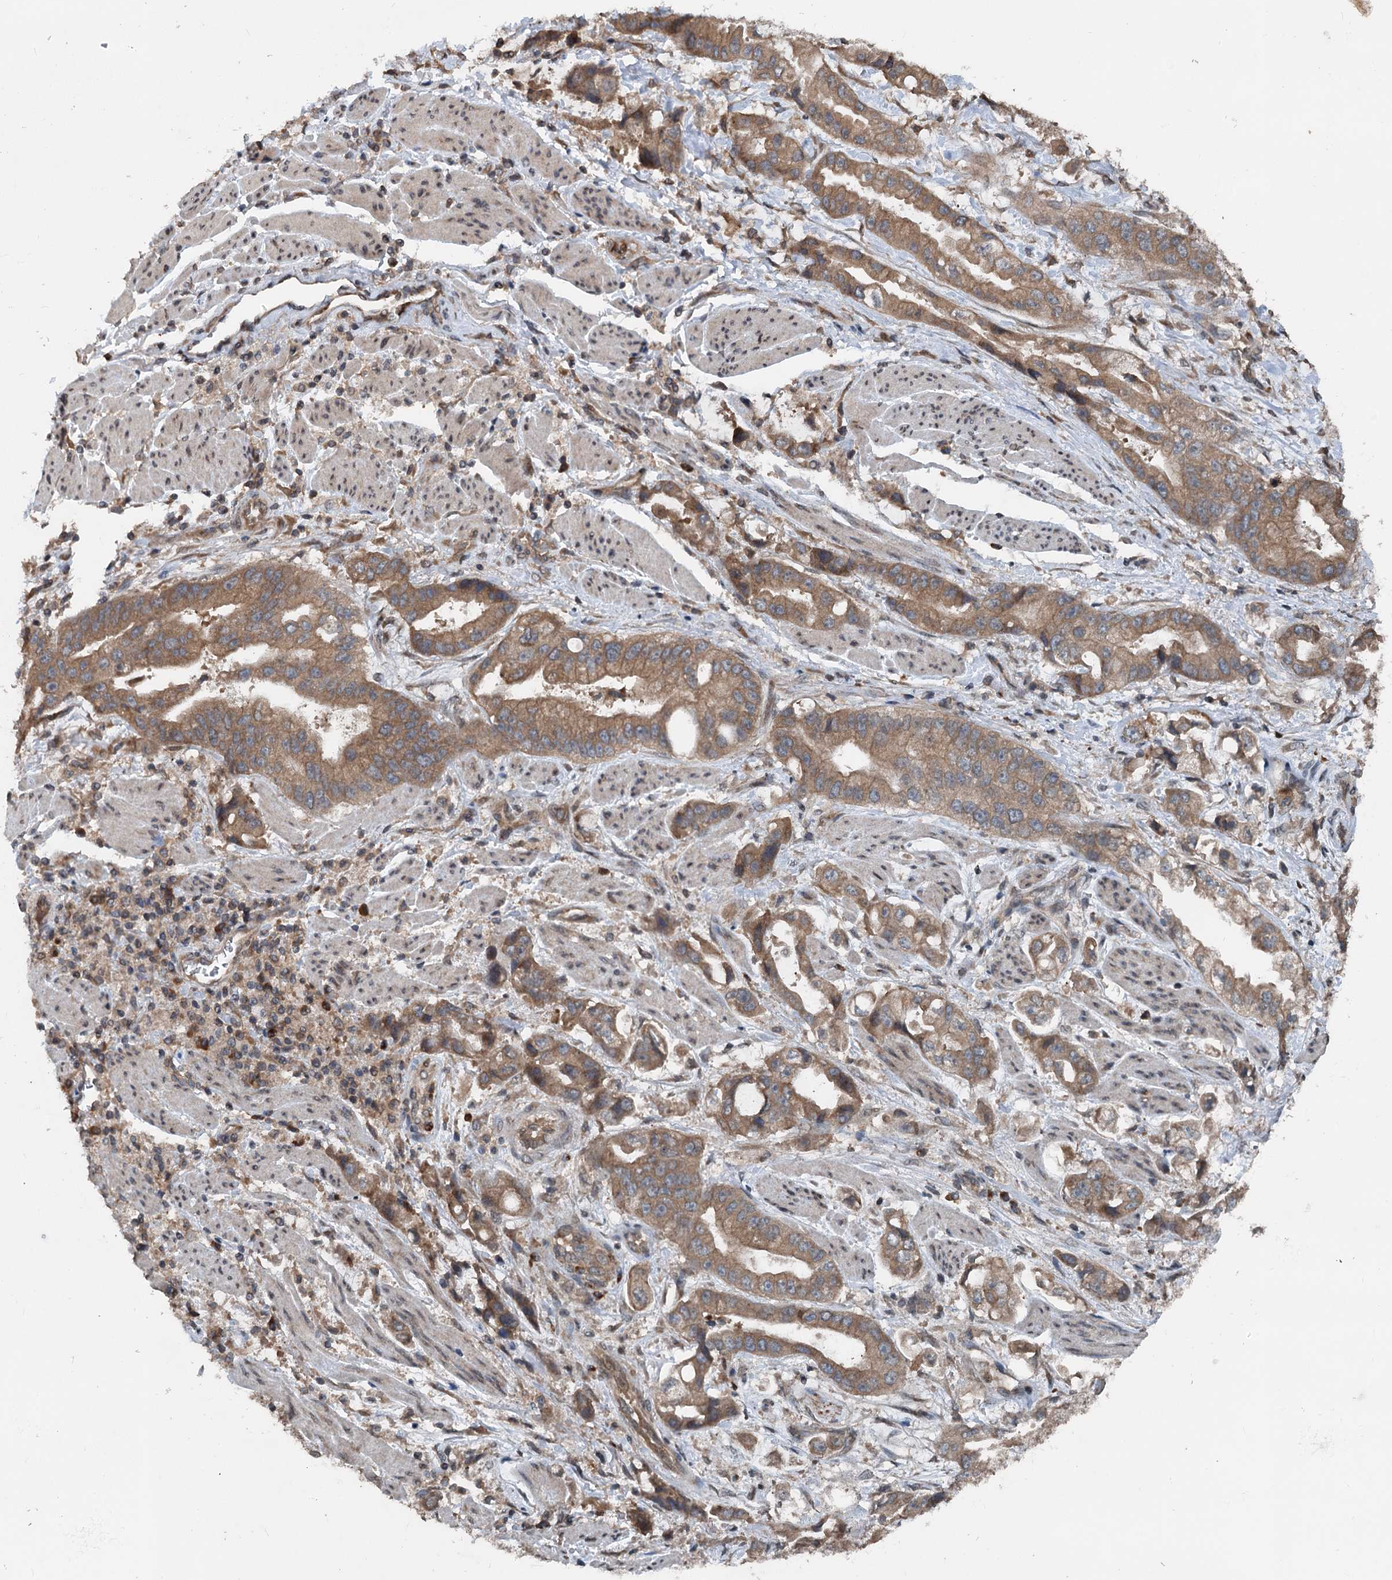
{"staining": {"intensity": "moderate", "quantity": ">75%", "location": "cytoplasmic/membranous"}, "tissue": "stomach cancer", "cell_type": "Tumor cells", "image_type": "cancer", "snomed": [{"axis": "morphology", "description": "Adenocarcinoma, NOS"}, {"axis": "topography", "description": "Stomach"}], "caption": "Protein expression analysis of stomach adenocarcinoma exhibits moderate cytoplasmic/membranous staining in approximately >75% of tumor cells.", "gene": "N4BP2L2", "patient": {"sex": "male", "age": 62}}